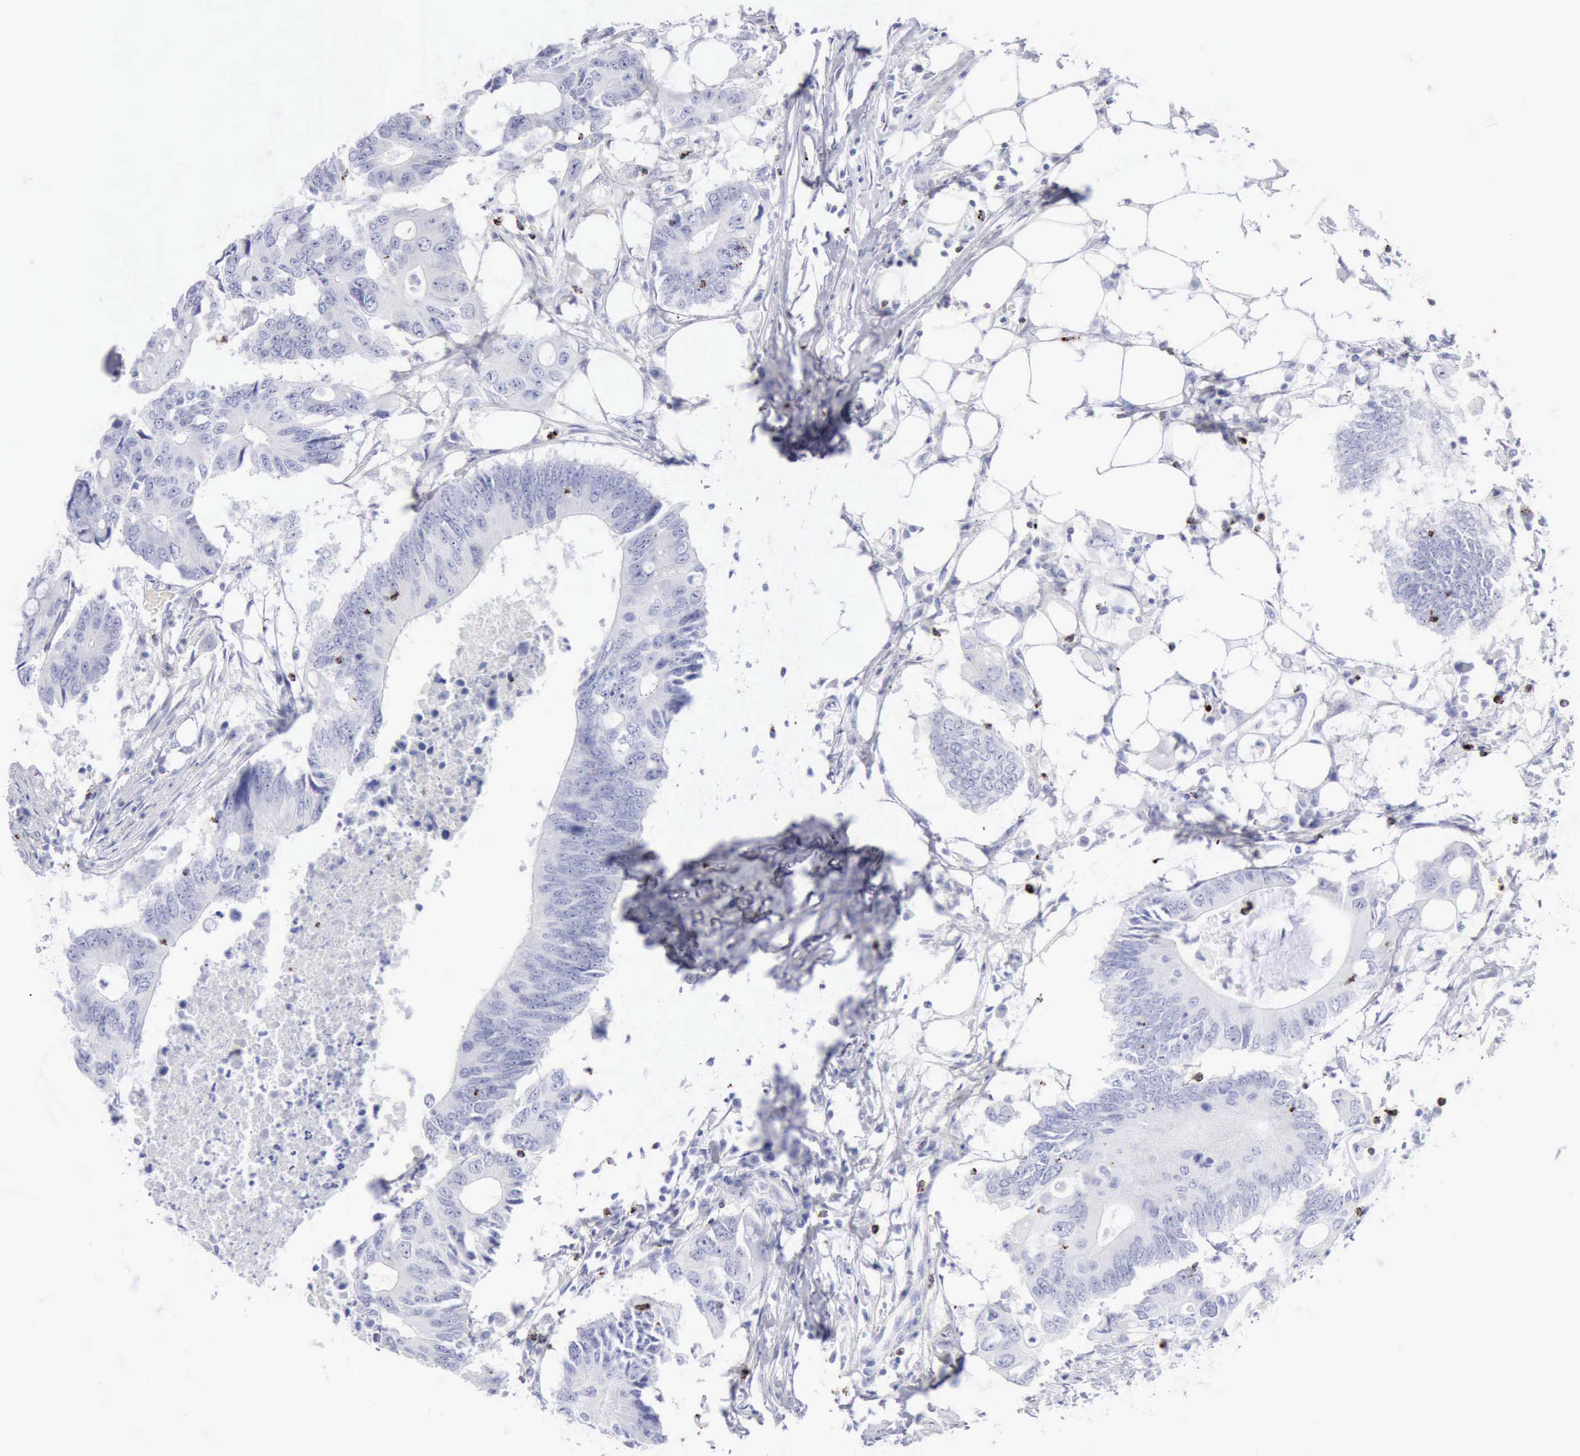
{"staining": {"intensity": "negative", "quantity": "none", "location": "none"}, "tissue": "colorectal cancer", "cell_type": "Tumor cells", "image_type": "cancer", "snomed": [{"axis": "morphology", "description": "Adenocarcinoma, NOS"}, {"axis": "topography", "description": "Colon"}], "caption": "Immunohistochemical staining of colorectal adenocarcinoma shows no significant staining in tumor cells. (Stains: DAB IHC with hematoxylin counter stain, Microscopy: brightfield microscopy at high magnification).", "gene": "GZMB", "patient": {"sex": "male", "age": 71}}